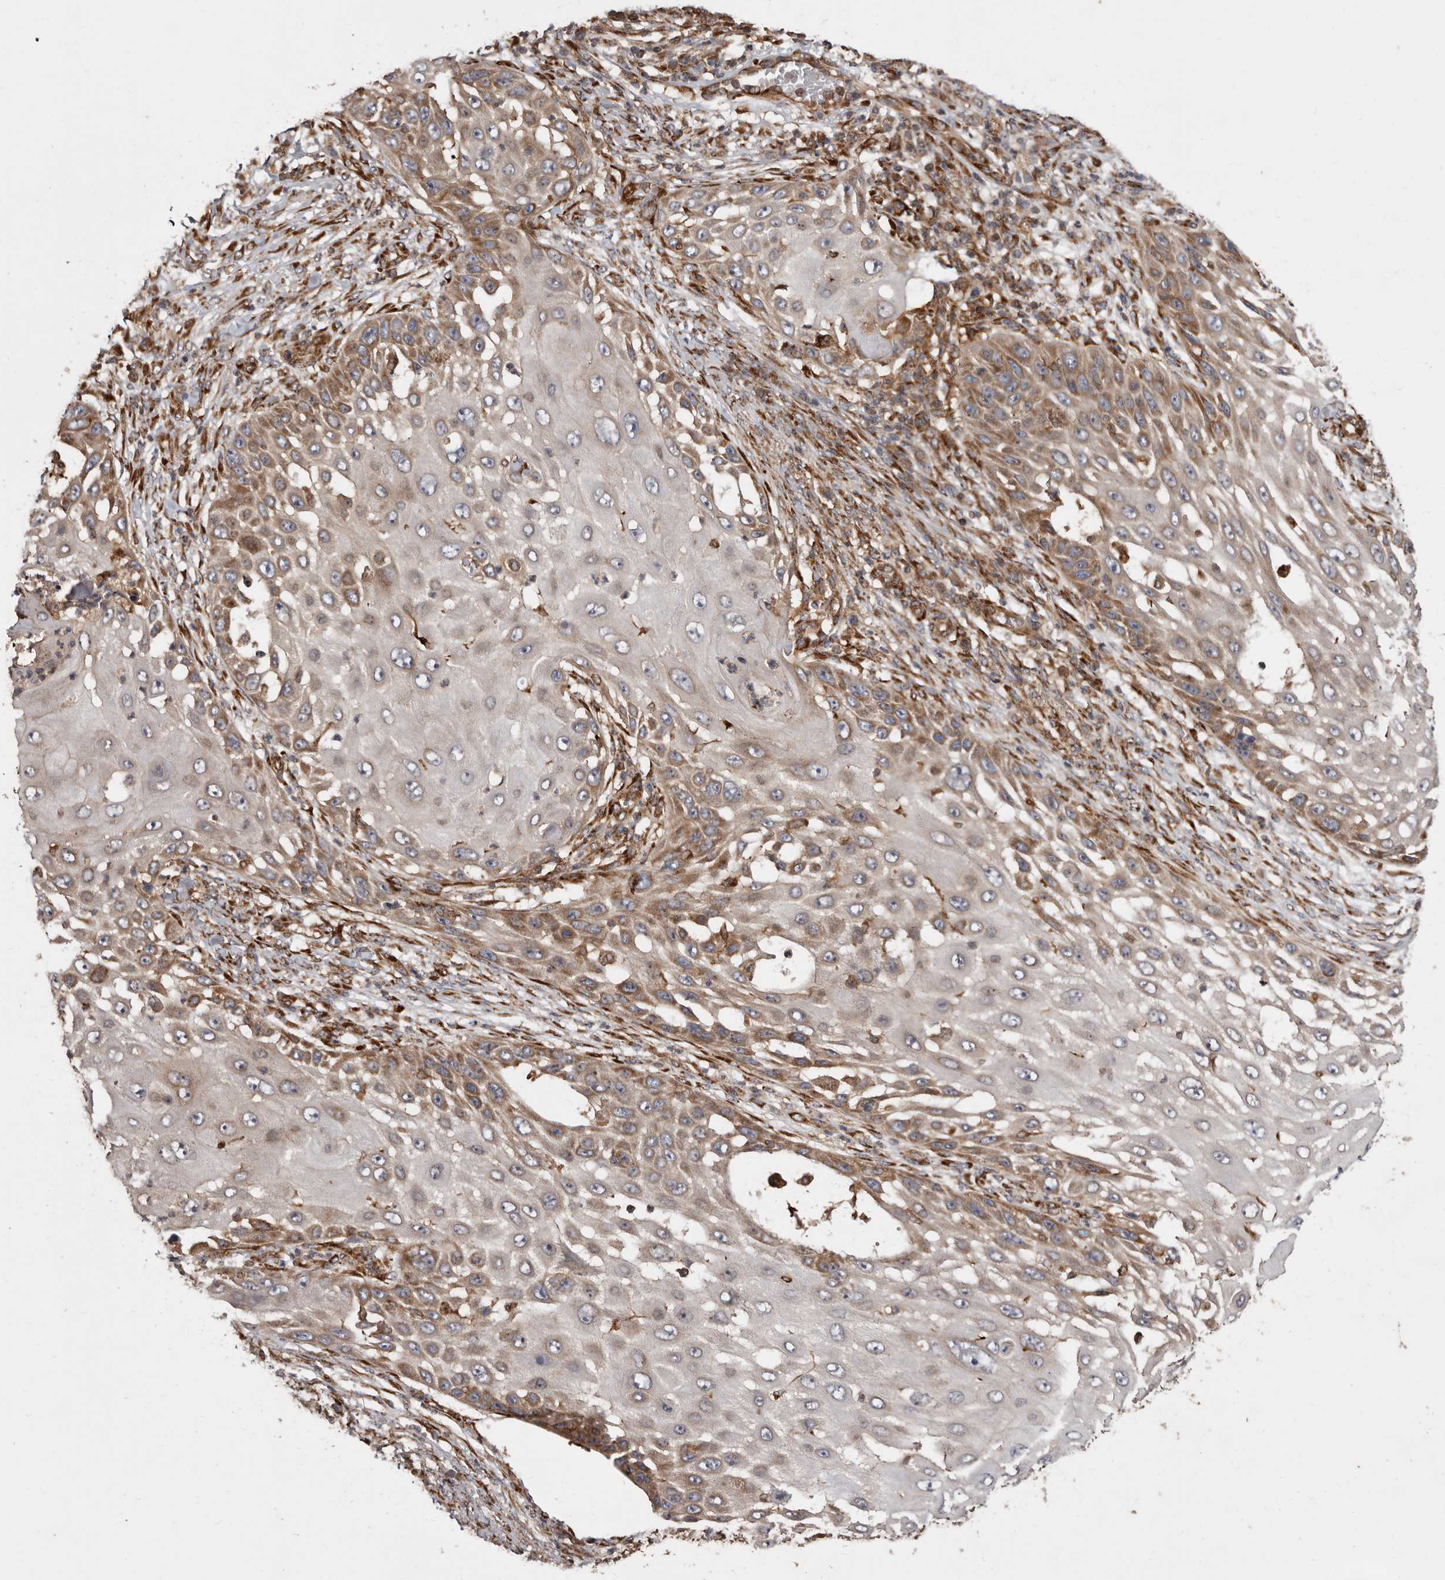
{"staining": {"intensity": "moderate", "quantity": "25%-75%", "location": "cytoplasmic/membranous"}, "tissue": "skin cancer", "cell_type": "Tumor cells", "image_type": "cancer", "snomed": [{"axis": "morphology", "description": "Squamous cell carcinoma, NOS"}, {"axis": "topography", "description": "Skin"}], "caption": "Squamous cell carcinoma (skin) stained with immunohistochemistry shows moderate cytoplasmic/membranous positivity in approximately 25%-75% of tumor cells.", "gene": "FLAD1", "patient": {"sex": "female", "age": 44}}